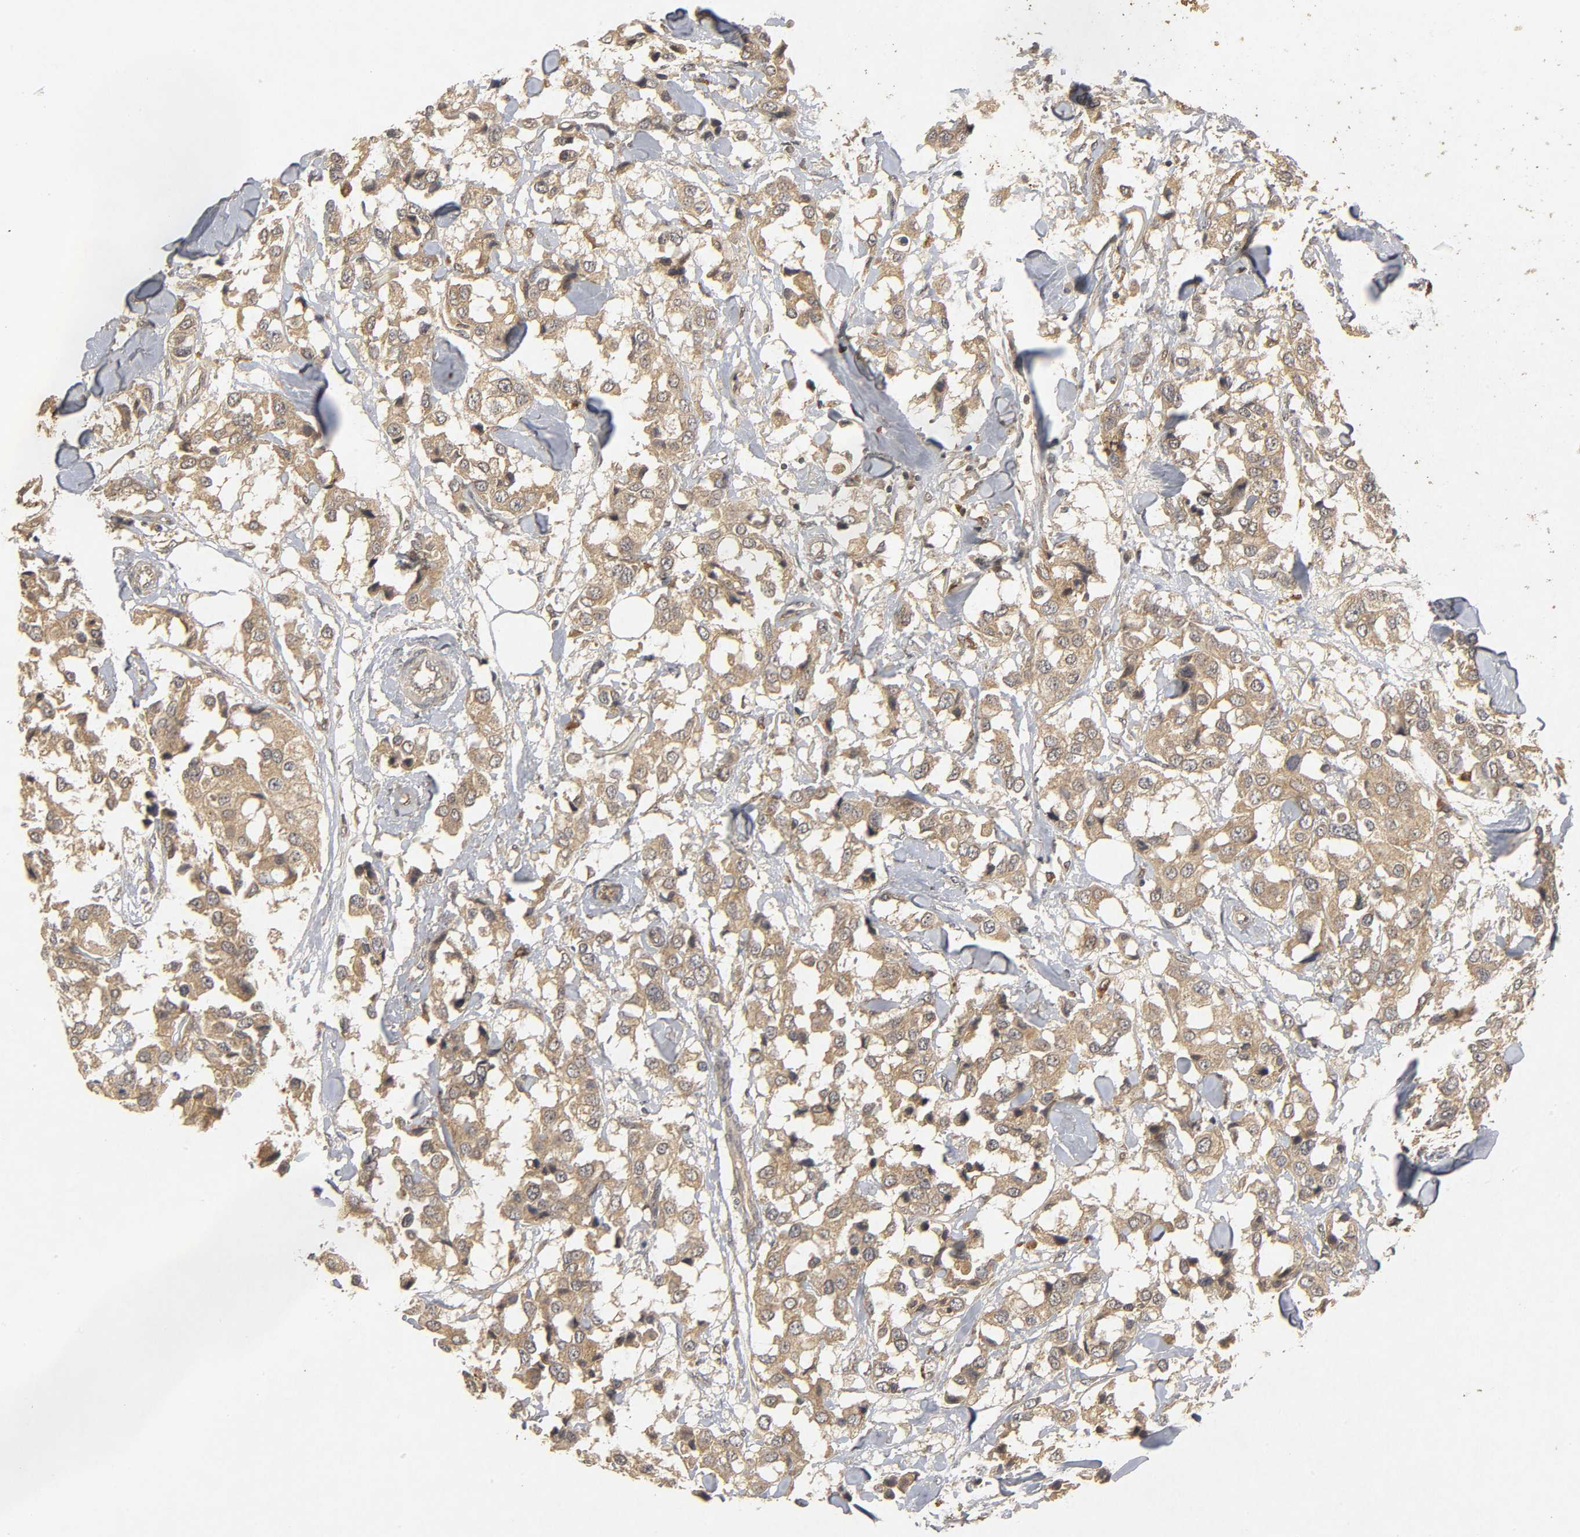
{"staining": {"intensity": "weak", "quantity": ">75%", "location": "cytoplasmic/membranous"}, "tissue": "breast cancer", "cell_type": "Tumor cells", "image_type": "cancer", "snomed": [{"axis": "morphology", "description": "Duct carcinoma"}, {"axis": "topography", "description": "Breast"}], "caption": "Protein expression analysis of human breast invasive ductal carcinoma reveals weak cytoplasmic/membranous staining in approximately >75% of tumor cells.", "gene": "TRAF6", "patient": {"sex": "female", "age": 80}}